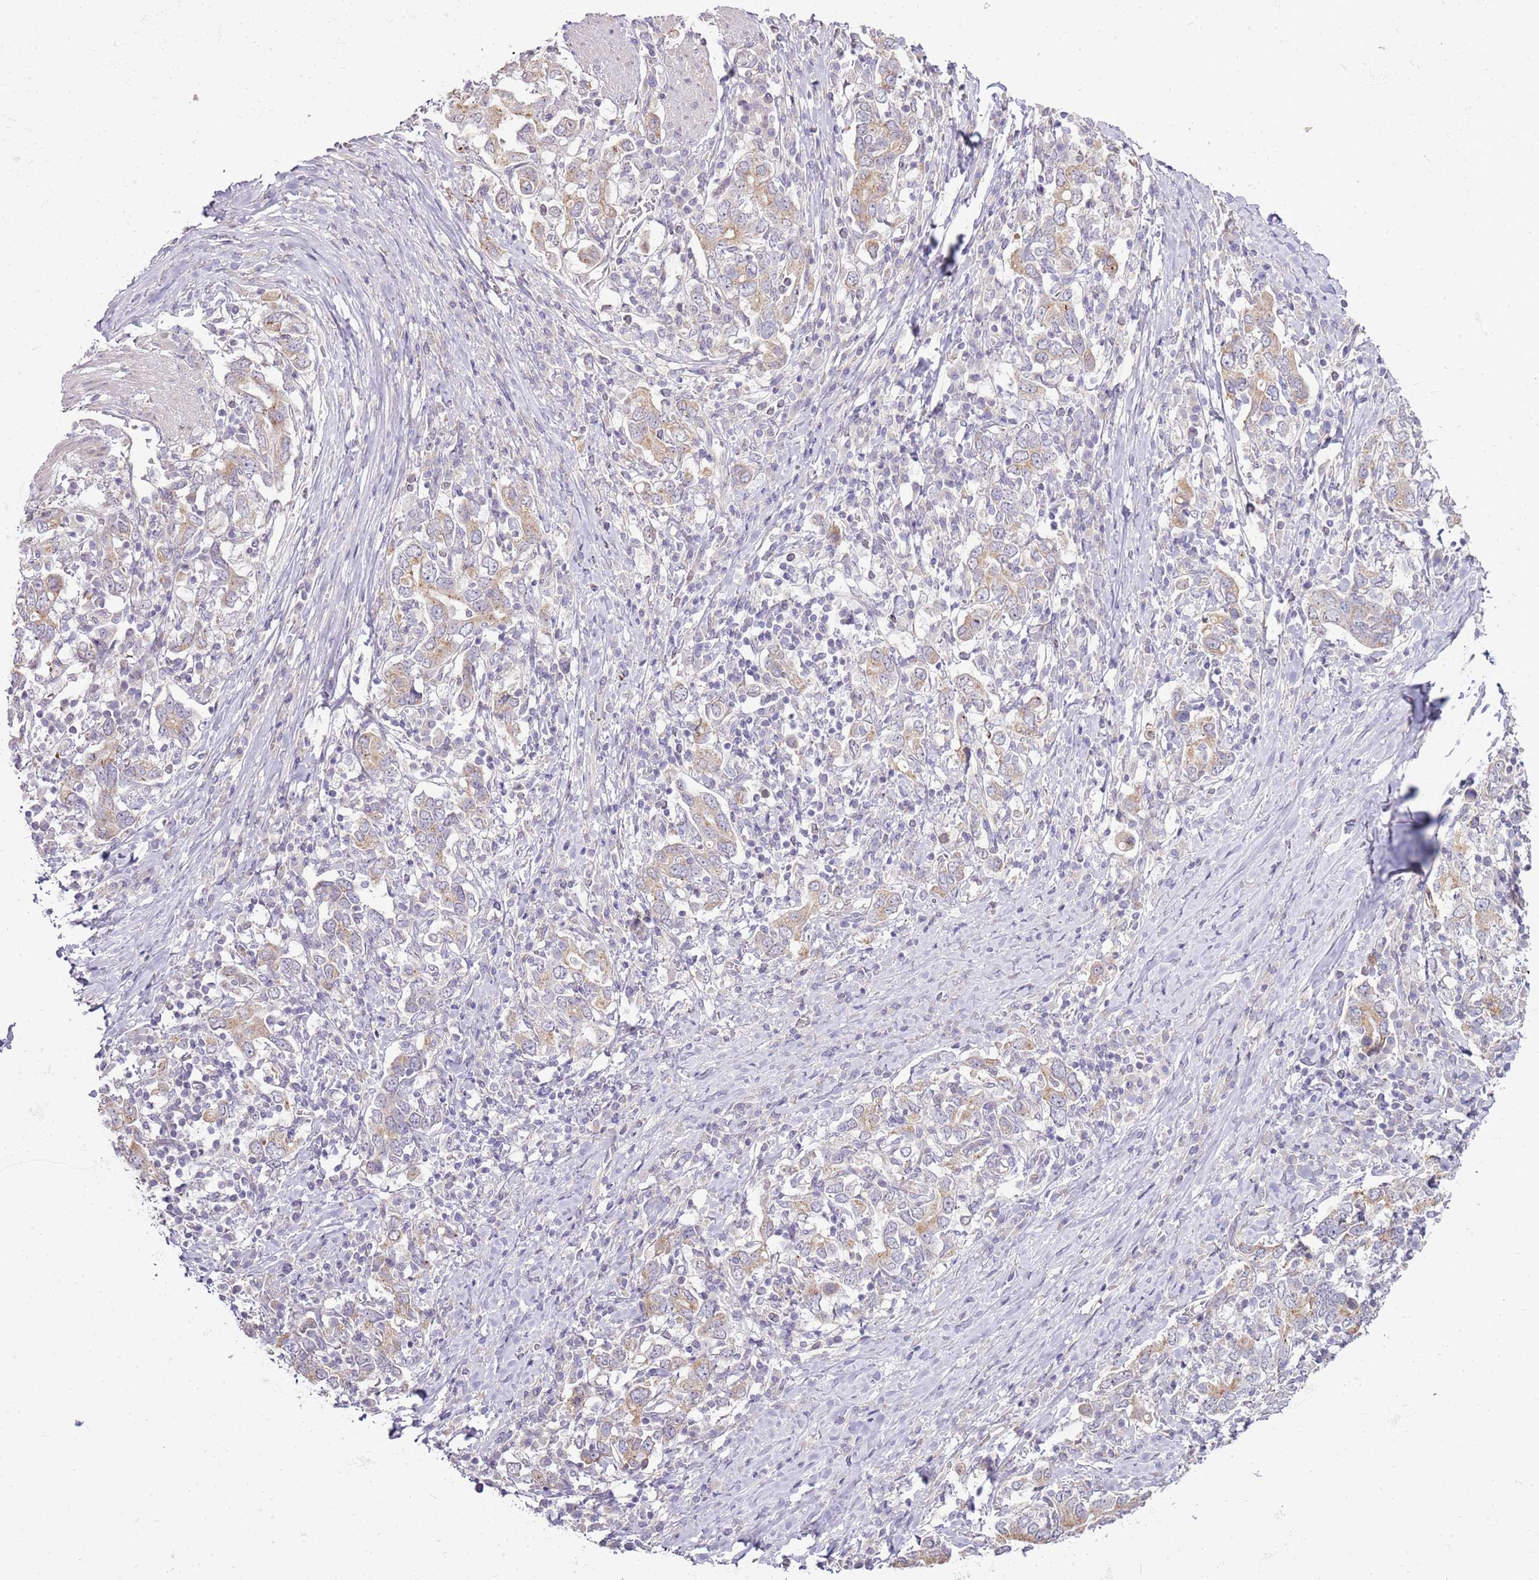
{"staining": {"intensity": "weak", "quantity": ">75%", "location": "cytoplasmic/membranous"}, "tissue": "stomach cancer", "cell_type": "Tumor cells", "image_type": "cancer", "snomed": [{"axis": "morphology", "description": "Adenocarcinoma, NOS"}, {"axis": "topography", "description": "Stomach, upper"}, {"axis": "topography", "description": "Stomach"}], "caption": "Protein expression analysis of human stomach adenocarcinoma reveals weak cytoplasmic/membranous expression in approximately >75% of tumor cells. (DAB (3,3'-diaminobenzidine) IHC with brightfield microscopy, high magnification).", "gene": "UGGT2", "patient": {"sex": "male", "age": 62}}